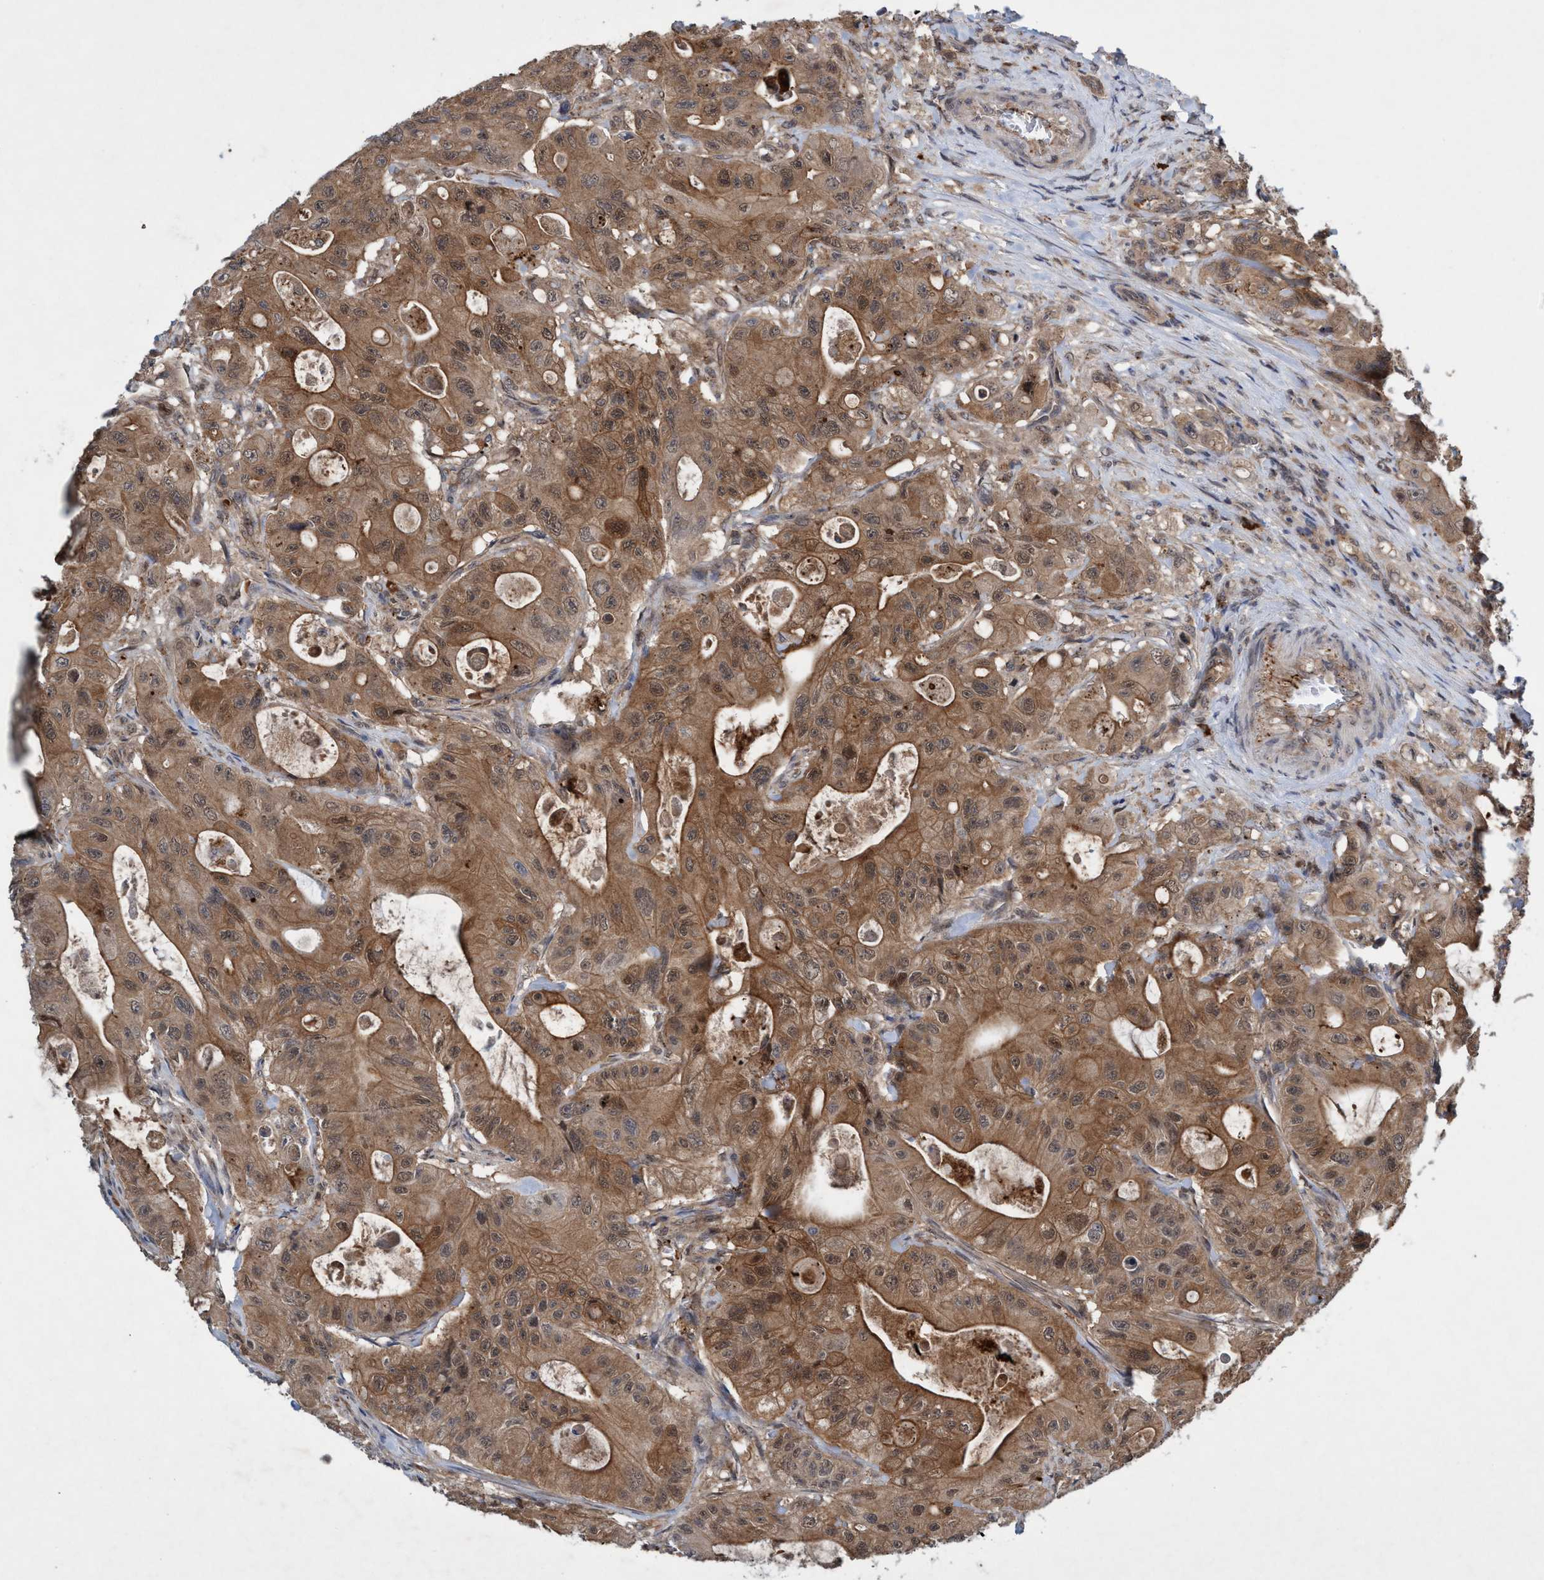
{"staining": {"intensity": "moderate", "quantity": ">75%", "location": "cytoplasmic/membranous"}, "tissue": "colorectal cancer", "cell_type": "Tumor cells", "image_type": "cancer", "snomed": [{"axis": "morphology", "description": "Adenocarcinoma, NOS"}, {"axis": "topography", "description": "Colon"}], "caption": "Immunohistochemistry of human colorectal cancer reveals medium levels of moderate cytoplasmic/membranous staining in approximately >75% of tumor cells.", "gene": "TRIM65", "patient": {"sex": "female", "age": 46}}